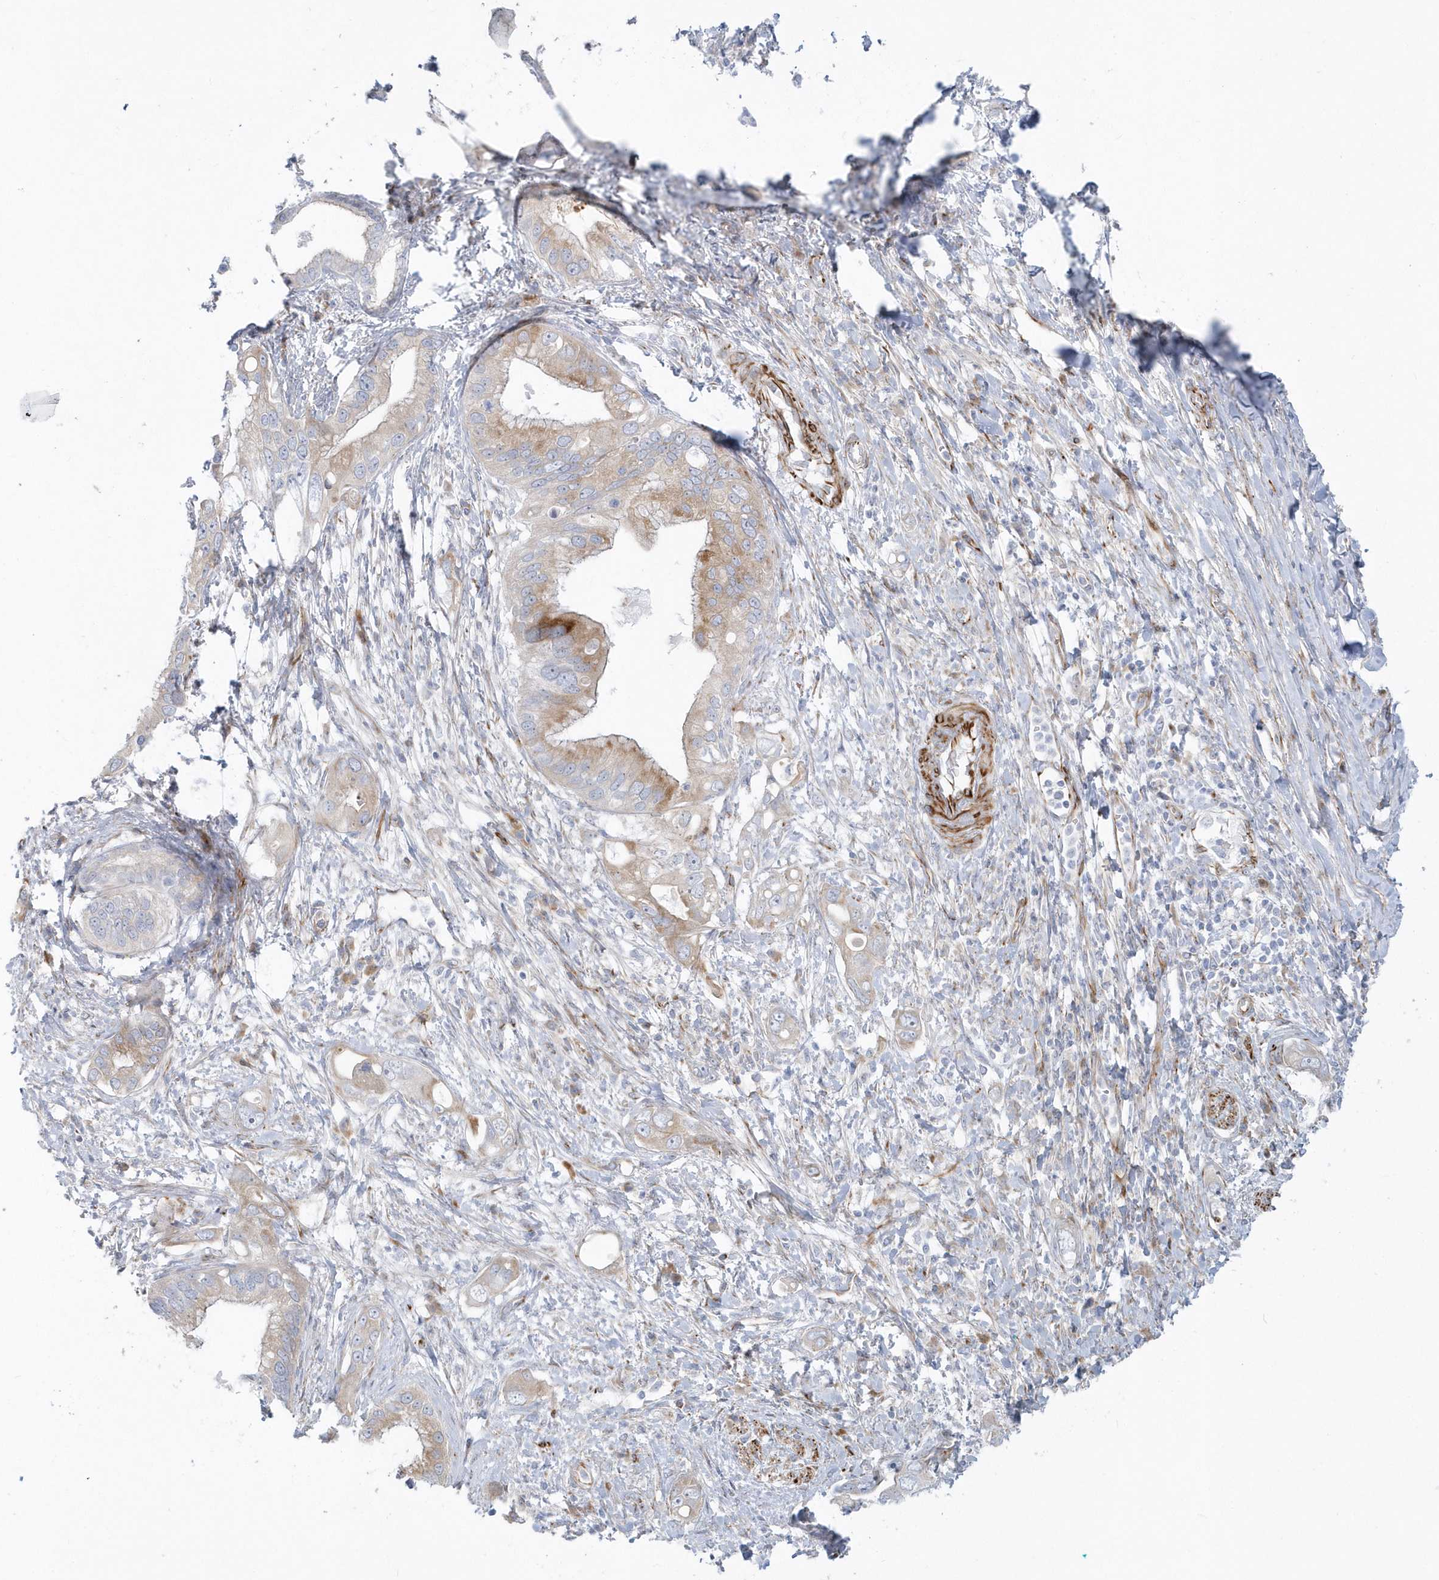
{"staining": {"intensity": "moderate", "quantity": "<25%", "location": "cytoplasmic/membranous"}, "tissue": "pancreatic cancer", "cell_type": "Tumor cells", "image_type": "cancer", "snomed": [{"axis": "morphology", "description": "Inflammation, NOS"}, {"axis": "morphology", "description": "Adenocarcinoma, NOS"}, {"axis": "topography", "description": "Pancreas"}], "caption": "An image showing moderate cytoplasmic/membranous expression in approximately <25% of tumor cells in pancreatic cancer, as visualized by brown immunohistochemical staining.", "gene": "PPIL6", "patient": {"sex": "female", "age": 56}}